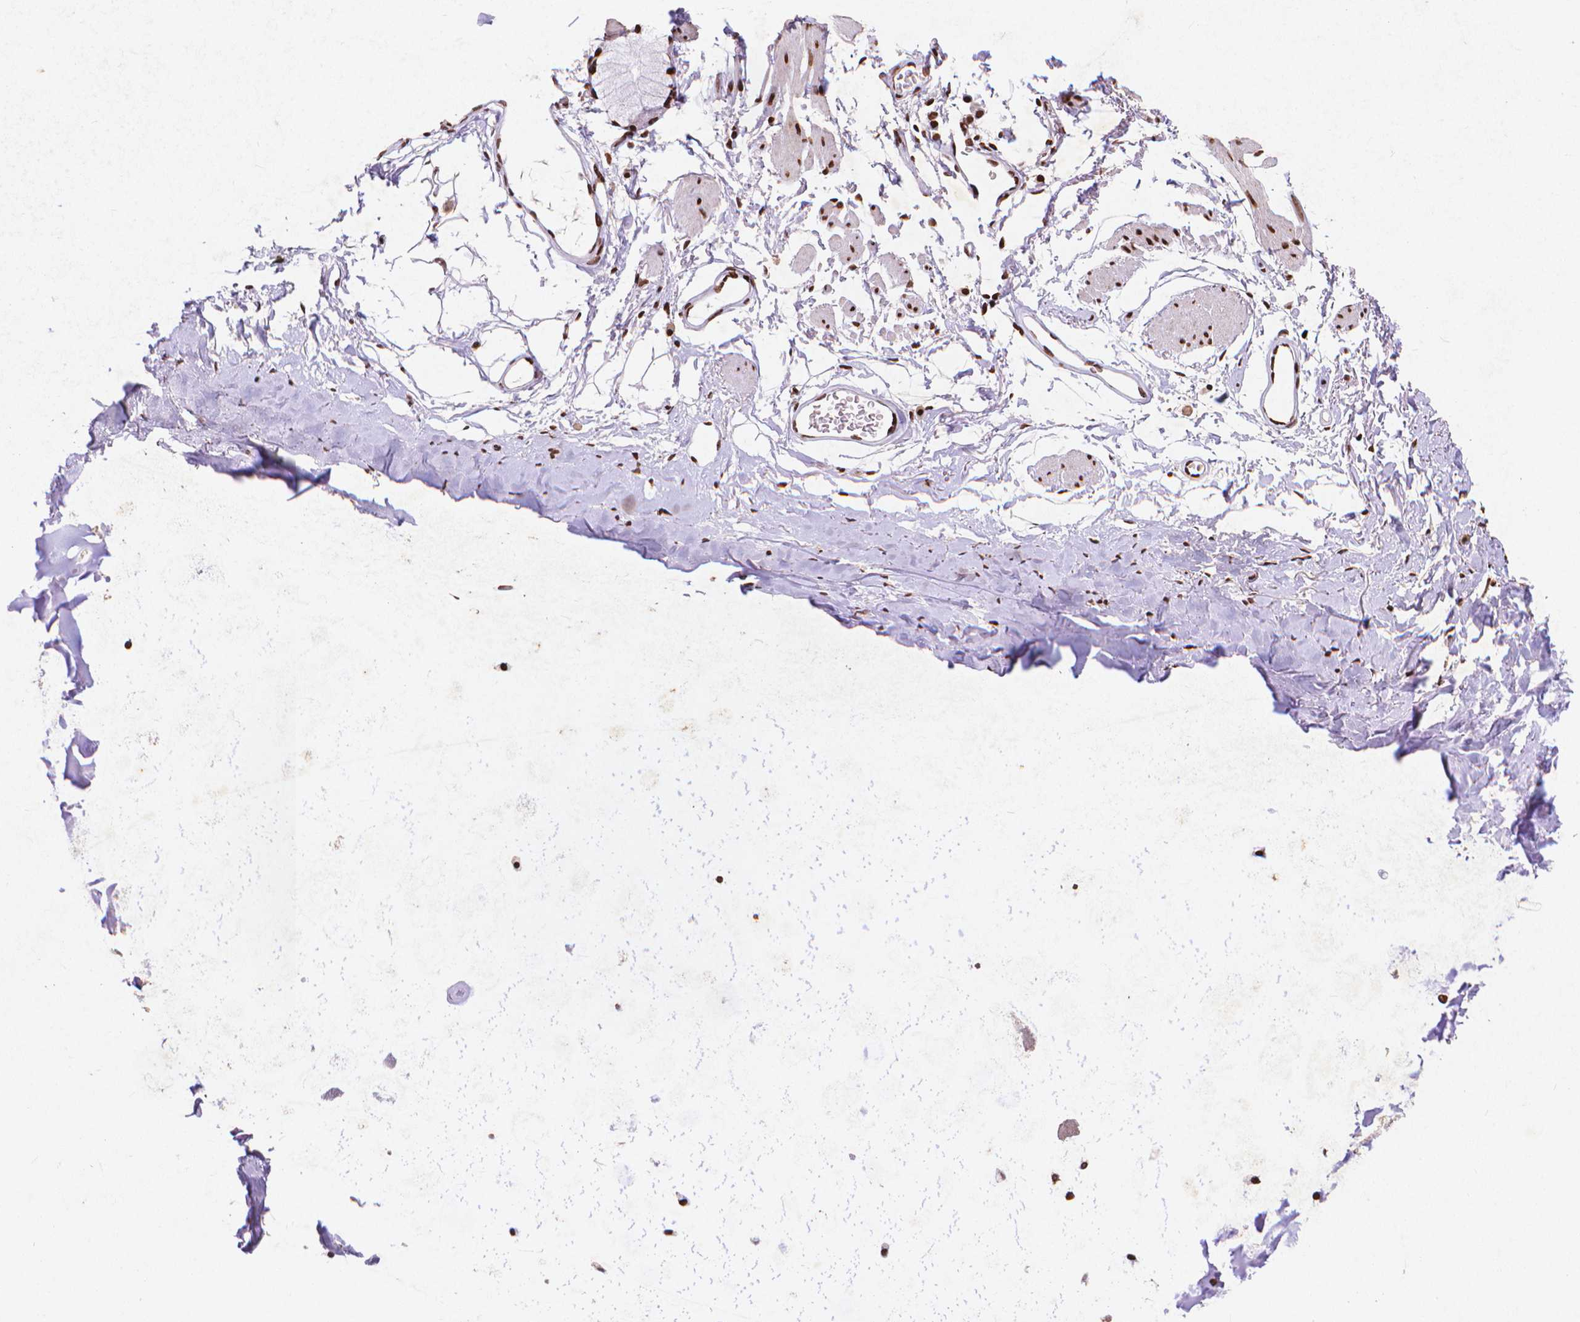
{"staining": {"intensity": "strong", "quantity": ">75%", "location": "nuclear"}, "tissue": "adipose tissue", "cell_type": "Adipocytes", "image_type": "normal", "snomed": [{"axis": "morphology", "description": "Normal tissue, NOS"}, {"axis": "topography", "description": "Cartilage tissue"}, {"axis": "topography", "description": "Bronchus"}], "caption": "Human adipose tissue stained with a brown dye displays strong nuclear positive staining in about >75% of adipocytes.", "gene": "CITED2", "patient": {"sex": "female", "age": 79}}